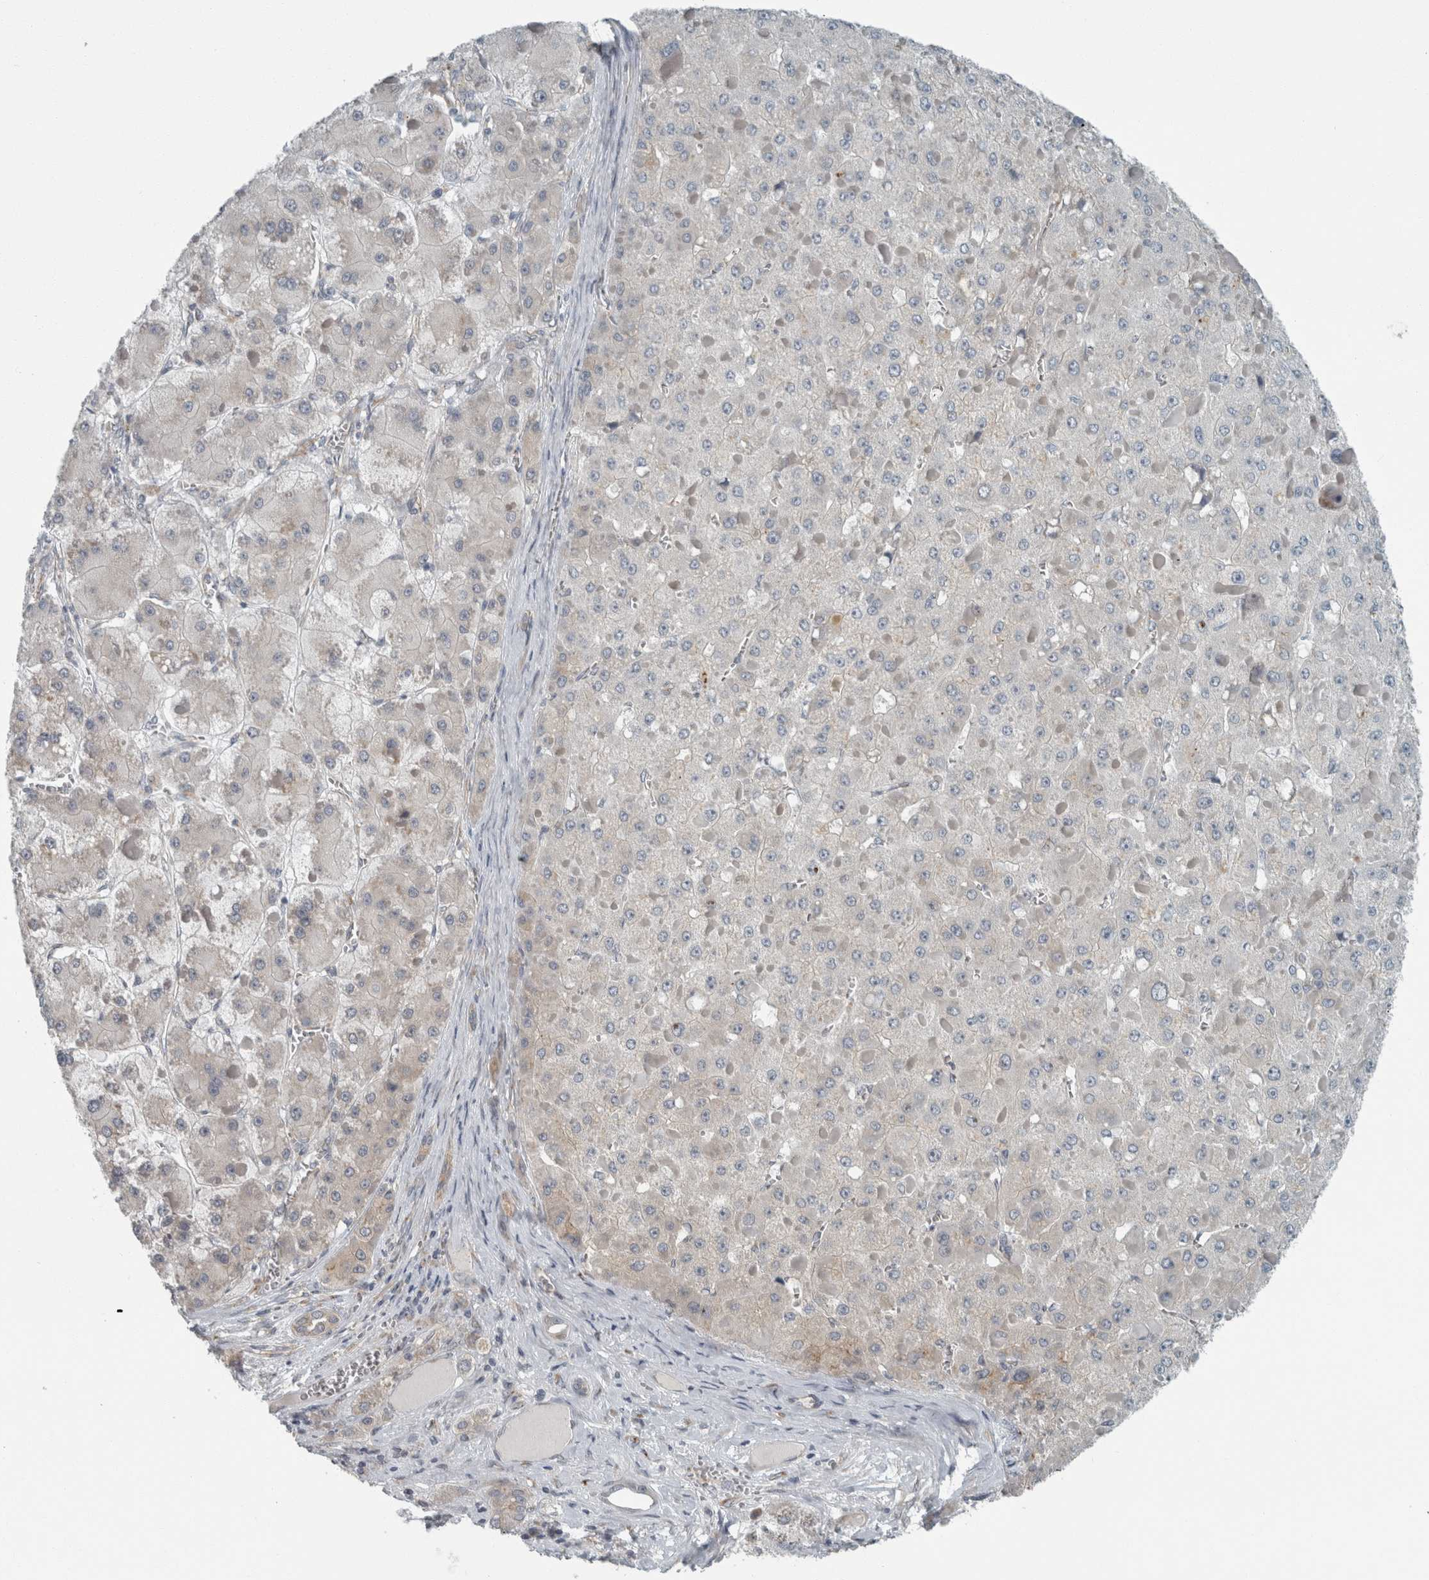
{"staining": {"intensity": "negative", "quantity": "none", "location": "none"}, "tissue": "liver cancer", "cell_type": "Tumor cells", "image_type": "cancer", "snomed": [{"axis": "morphology", "description": "Carcinoma, Hepatocellular, NOS"}, {"axis": "topography", "description": "Liver"}], "caption": "Liver cancer (hepatocellular carcinoma) stained for a protein using immunohistochemistry (IHC) reveals no expression tumor cells.", "gene": "KIF1C", "patient": {"sex": "female", "age": 73}}